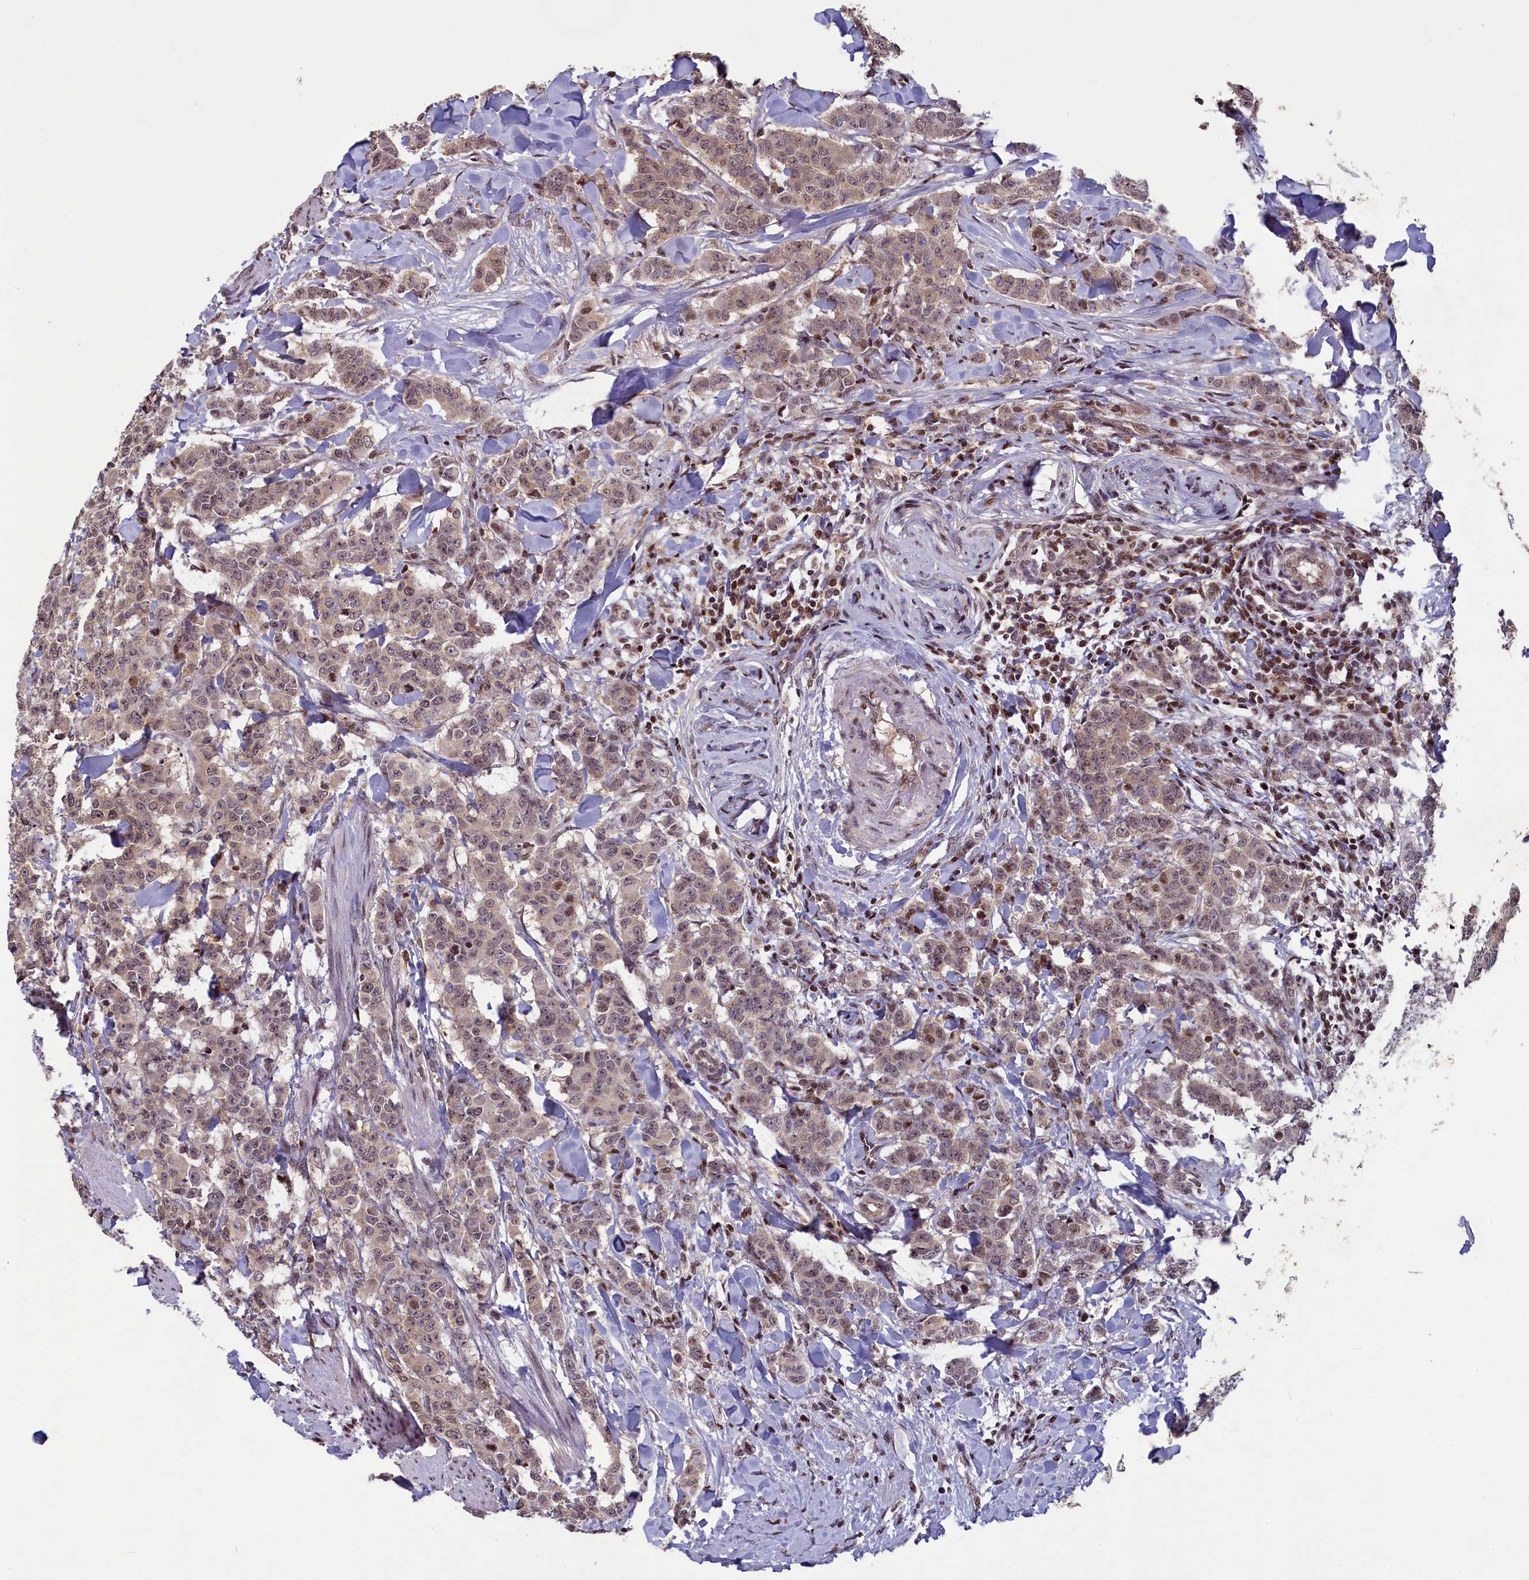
{"staining": {"intensity": "moderate", "quantity": "<25%", "location": "nuclear"}, "tissue": "breast cancer", "cell_type": "Tumor cells", "image_type": "cancer", "snomed": [{"axis": "morphology", "description": "Duct carcinoma"}, {"axis": "topography", "description": "Breast"}], "caption": "This histopathology image displays immunohistochemistry staining of breast cancer (invasive ductal carcinoma), with low moderate nuclear expression in approximately <25% of tumor cells.", "gene": "NUBP1", "patient": {"sex": "female", "age": 40}}